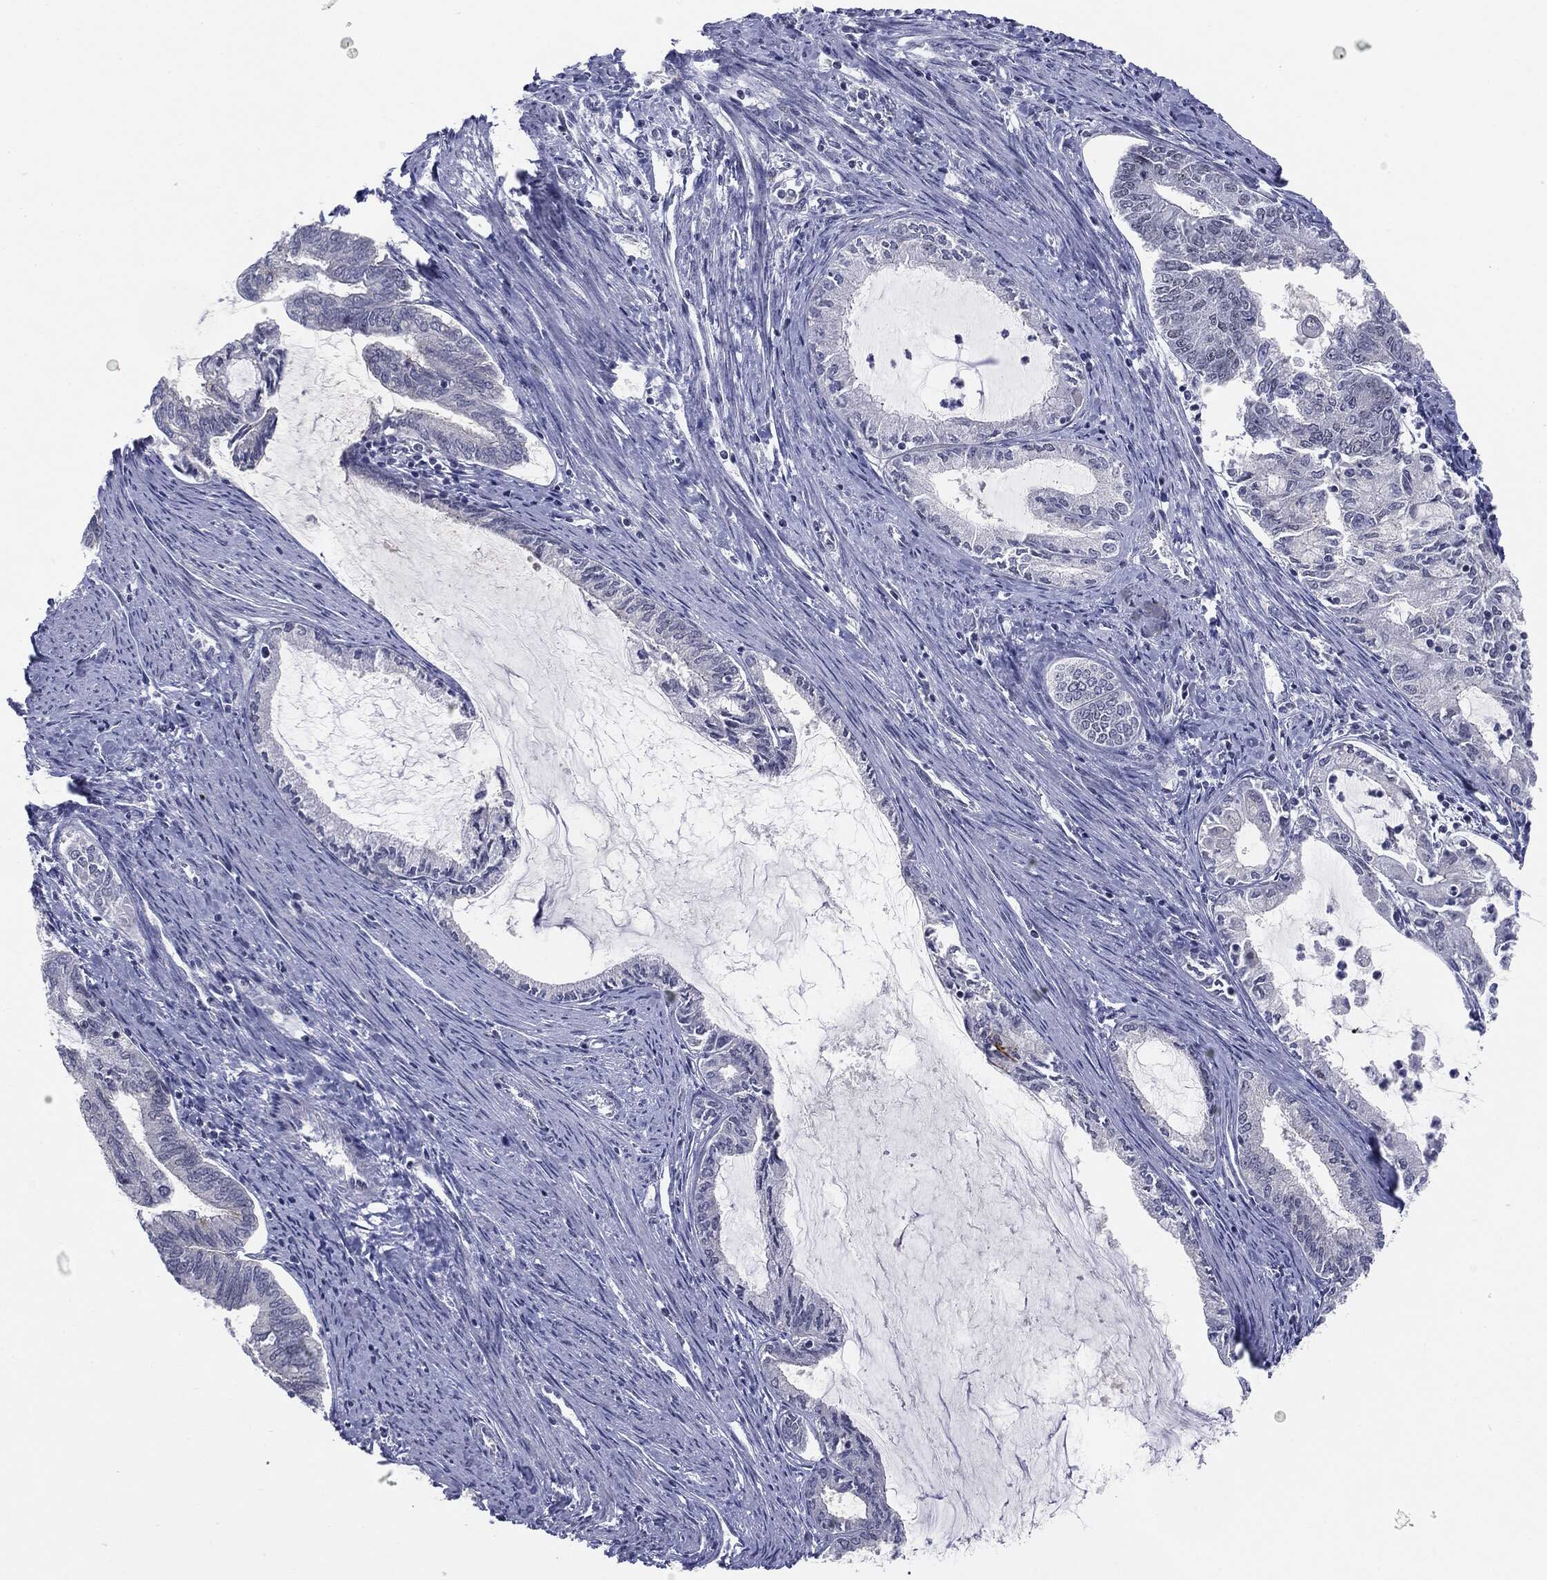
{"staining": {"intensity": "negative", "quantity": "none", "location": "none"}, "tissue": "endometrial cancer", "cell_type": "Tumor cells", "image_type": "cancer", "snomed": [{"axis": "morphology", "description": "Adenocarcinoma, NOS"}, {"axis": "topography", "description": "Endometrium"}], "caption": "Endometrial cancer was stained to show a protein in brown. There is no significant positivity in tumor cells.", "gene": "SLC5A5", "patient": {"sex": "female", "age": 86}}